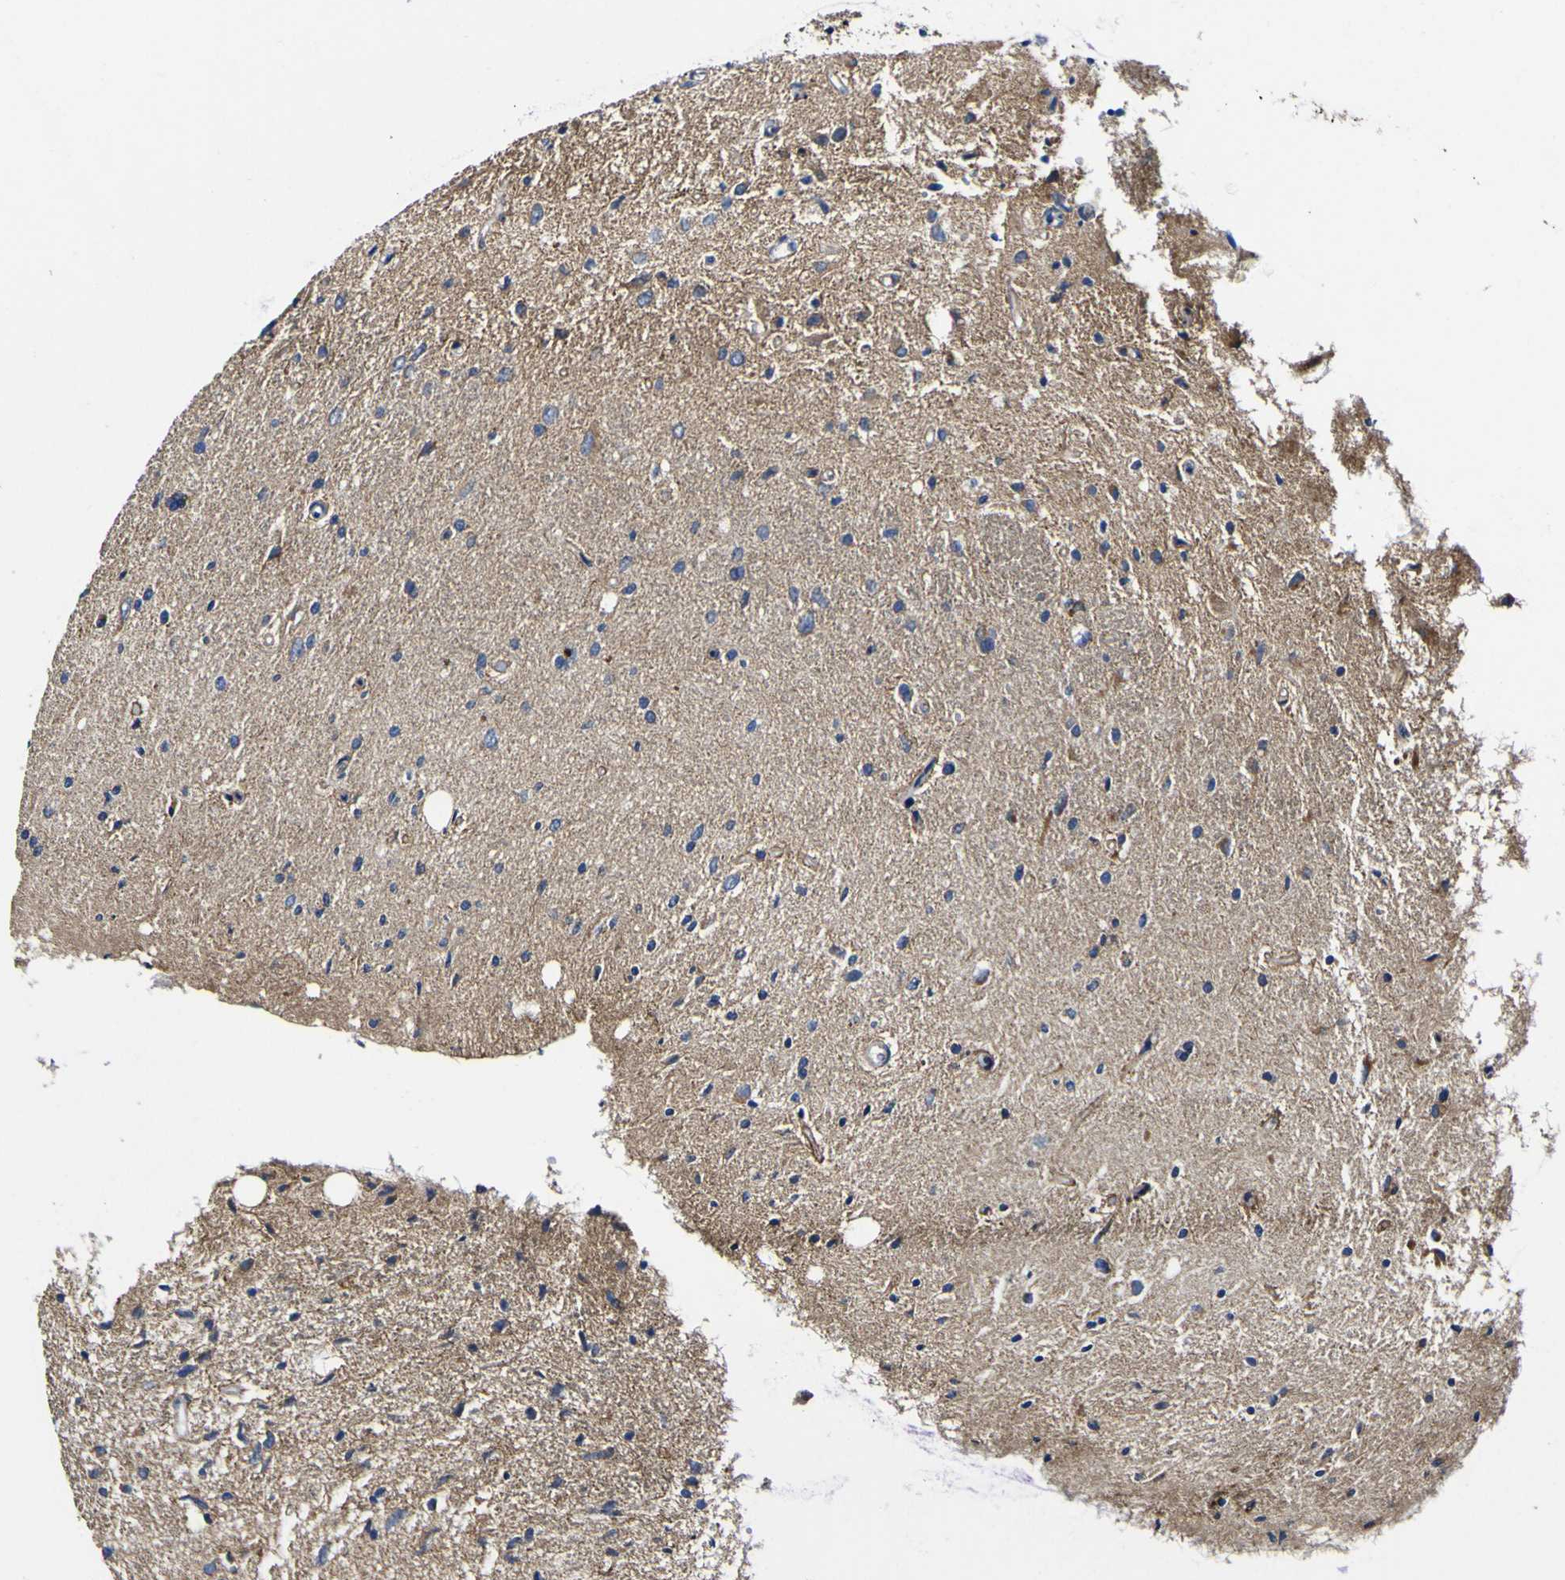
{"staining": {"intensity": "moderate", "quantity": "<25%", "location": "cytoplasmic/membranous"}, "tissue": "glioma", "cell_type": "Tumor cells", "image_type": "cancer", "snomed": [{"axis": "morphology", "description": "Glioma, malignant, Low grade"}, {"axis": "topography", "description": "Brain"}], "caption": "Malignant glioma (low-grade) tissue displays moderate cytoplasmic/membranous staining in about <25% of tumor cells, visualized by immunohistochemistry. Using DAB (brown) and hematoxylin (blue) stains, captured at high magnification using brightfield microscopy.", "gene": "CCDC90B", "patient": {"sex": "male", "age": 77}}